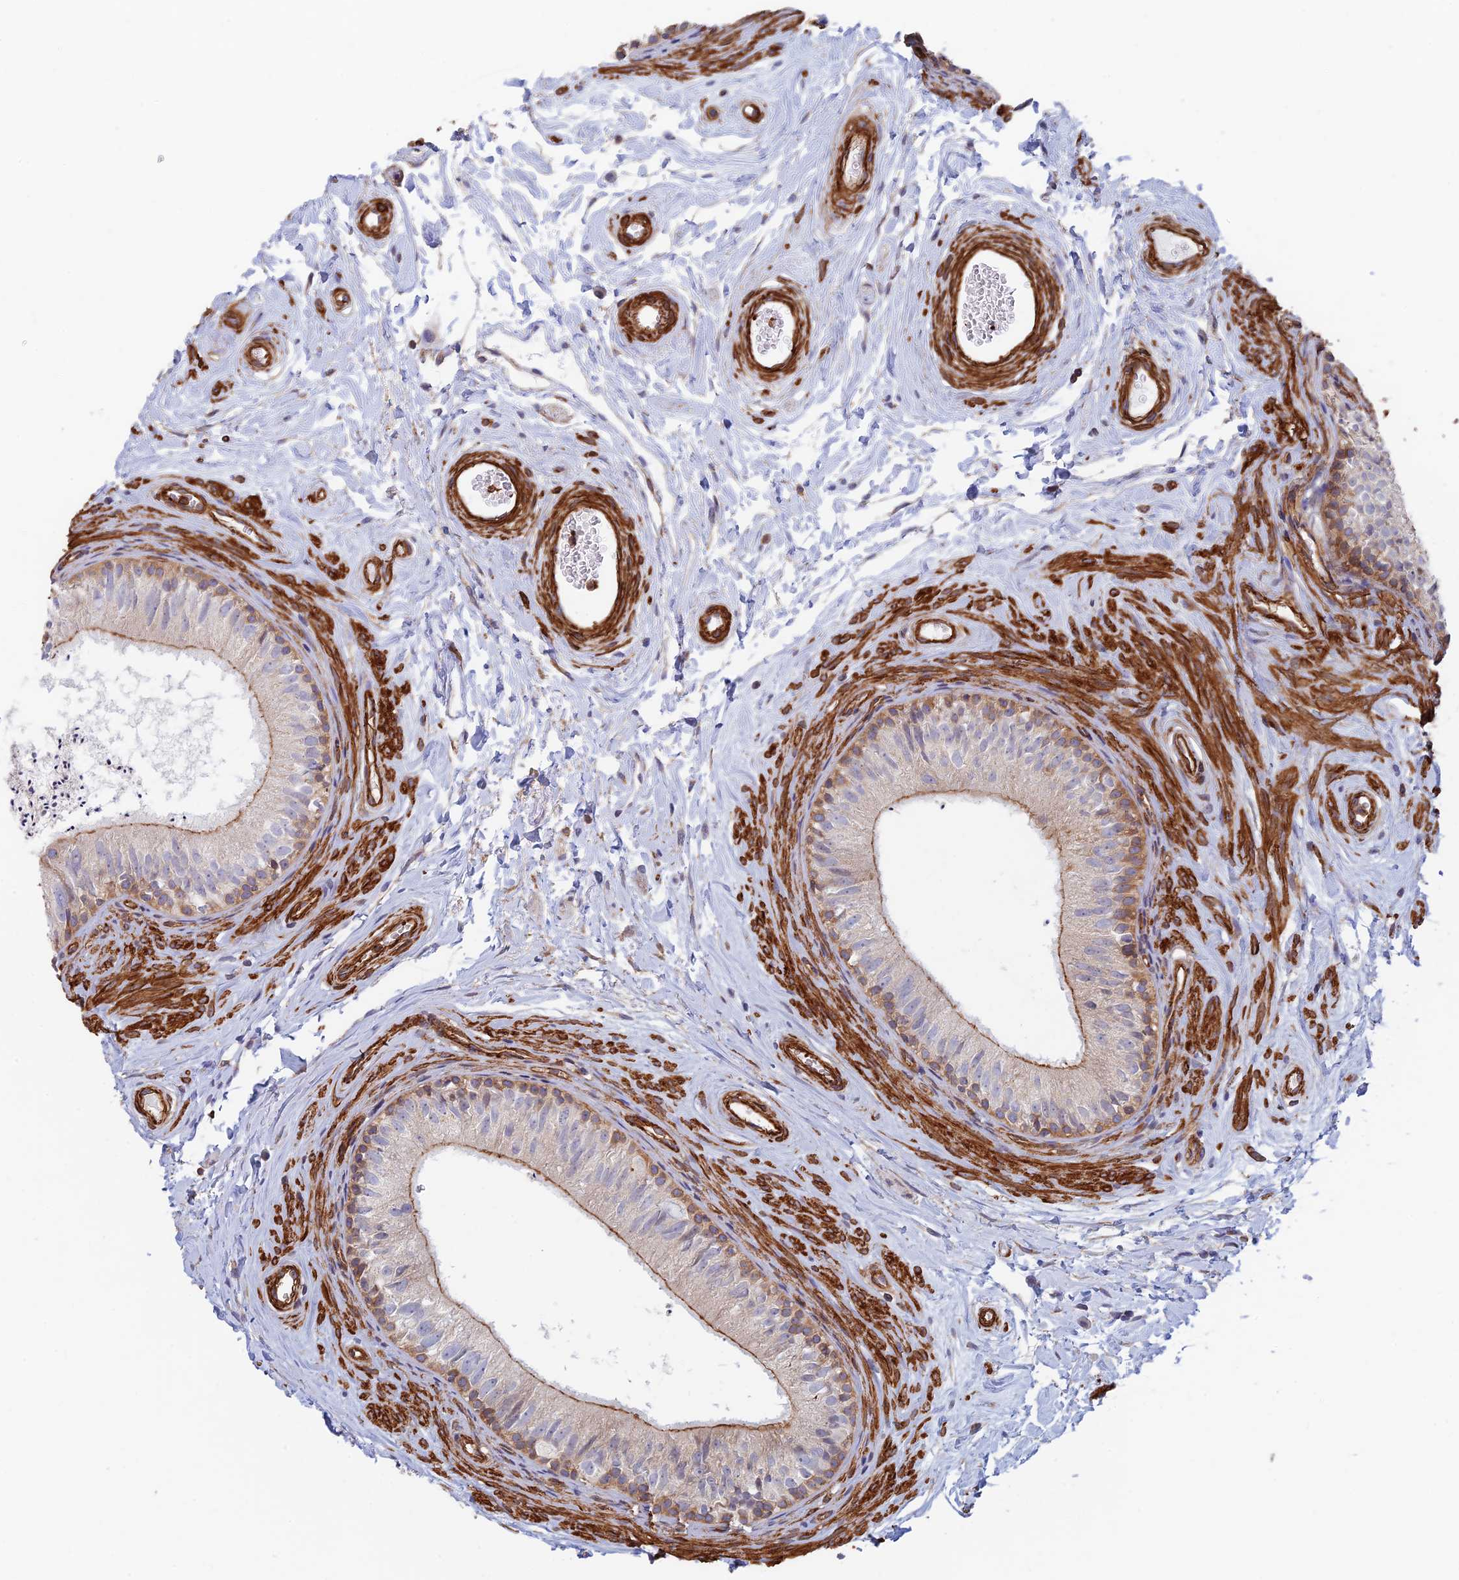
{"staining": {"intensity": "moderate", "quantity": ">75%", "location": "cytoplasmic/membranous"}, "tissue": "epididymis", "cell_type": "Glandular cells", "image_type": "normal", "snomed": [{"axis": "morphology", "description": "Normal tissue, NOS"}, {"axis": "topography", "description": "Epididymis"}], "caption": "Immunohistochemical staining of unremarkable human epididymis demonstrates >75% levels of moderate cytoplasmic/membranous protein staining in approximately >75% of glandular cells.", "gene": "PAK4", "patient": {"sex": "male", "age": 56}}